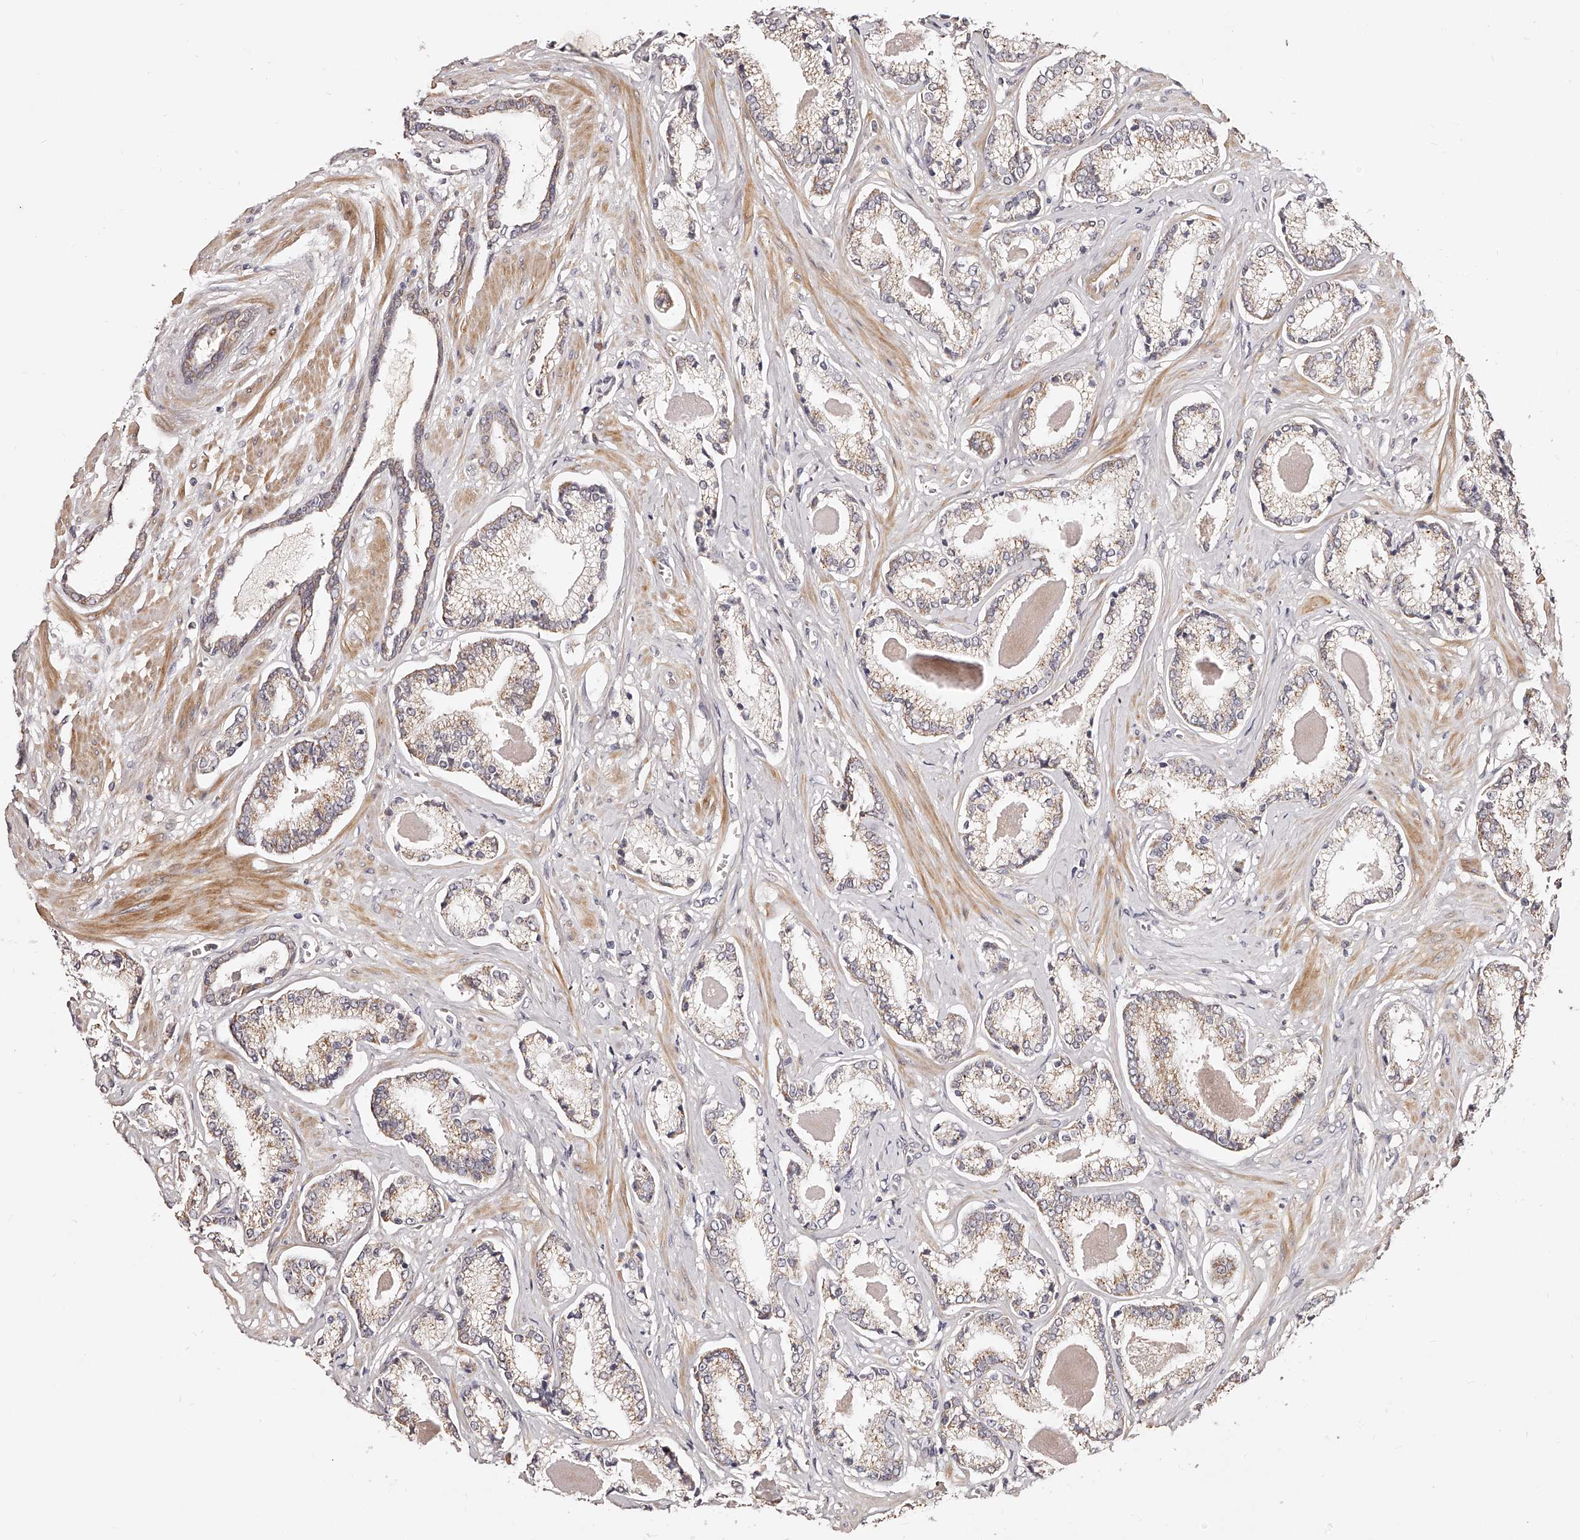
{"staining": {"intensity": "weak", "quantity": ">75%", "location": "cytoplasmic/membranous"}, "tissue": "prostate cancer", "cell_type": "Tumor cells", "image_type": "cancer", "snomed": [{"axis": "morphology", "description": "Adenocarcinoma, Low grade"}, {"axis": "topography", "description": "Prostate"}], "caption": "Tumor cells display weak cytoplasmic/membranous positivity in about >75% of cells in low-grade adenocarcinoma (prostate). (DAB (3,3'-diaminobenzidine) IHC with brightfield microscopy, high magnification).", "gene": "ZNF502", "patient": {"sex": "male", "age": 70}}